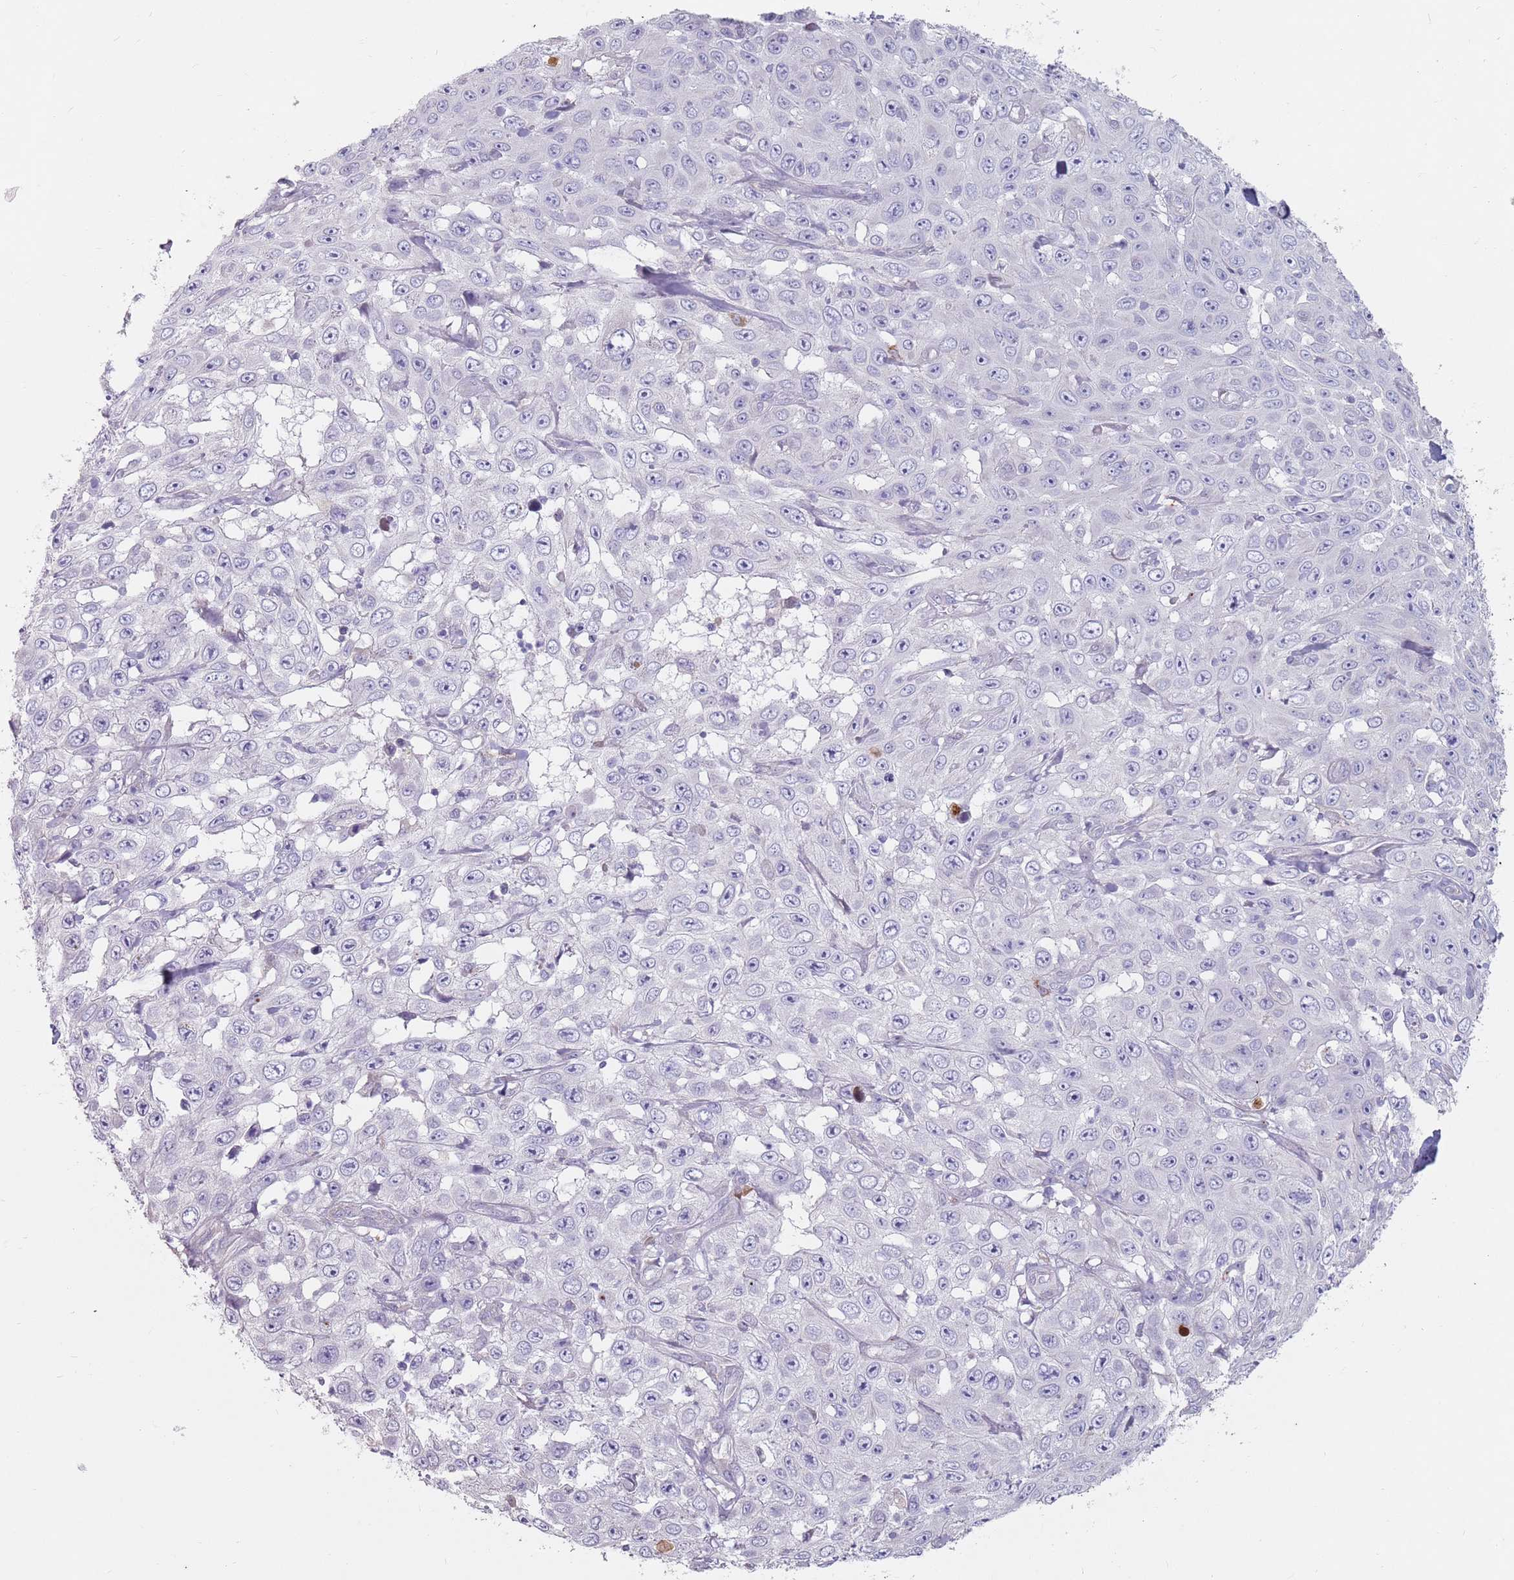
{"staining": {"intensity": "negative", "quantity": "none", "location": "none"}, "tissue": "skin cancer", "cell_type": "Tumor cells", "image_type": "cancer", "snomed": [{"axis": "morphology", "description": "Squamous cell carcinoma, NOS"}, {"axis": "topography", "description": "Skin"}], "caption": "Skin squamous cell carcinoma was stained to show a protein in brown. There is no significant expression in tumor cells.", "gene": "DXO", "patient": {"sex": "male", "age": 82}}